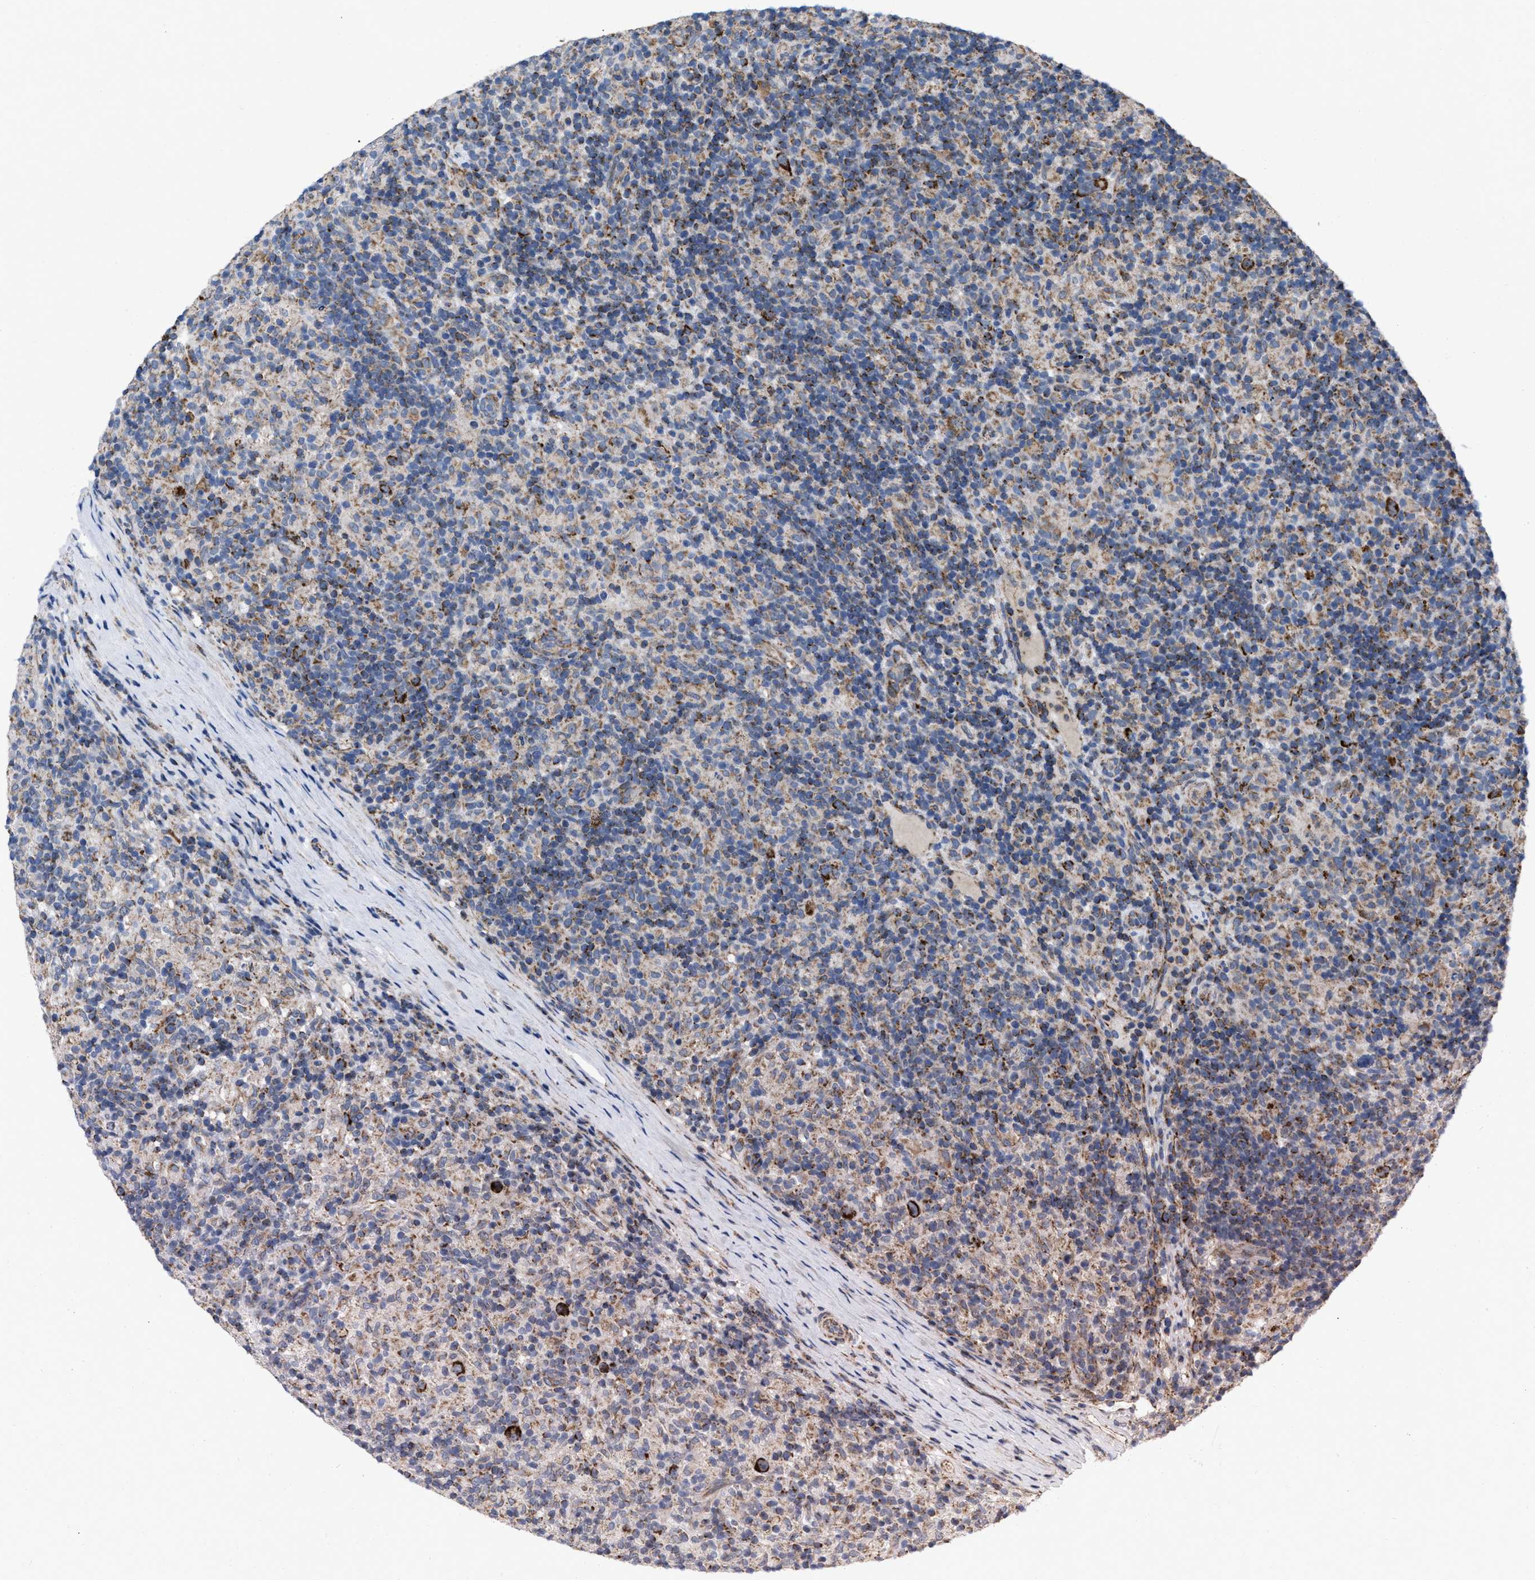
{"staining": {"intensity": "strong", "quantity": ">75%", "location": "cytoplasmic/membranous"}, "tissue": "lymphoma", "cell_type": "Tumor cells", "image_type": "cancer", "snomed": [{"axis": "morphology", "description": "Hodgkin's disease, NOS"}, {"axis": "topography", "description": "Lymph node"}], "caption": "Immunohistochemical staining of human lymphoma reveals high levels of strong cytoplasmic/membranous protein staining in about >75% of tumor cells. The protein of interest is shown in brown color, while the nuclei are stained blue.", "gene": "AKAP1", "patient": {"sex": "male", "age": 70}}